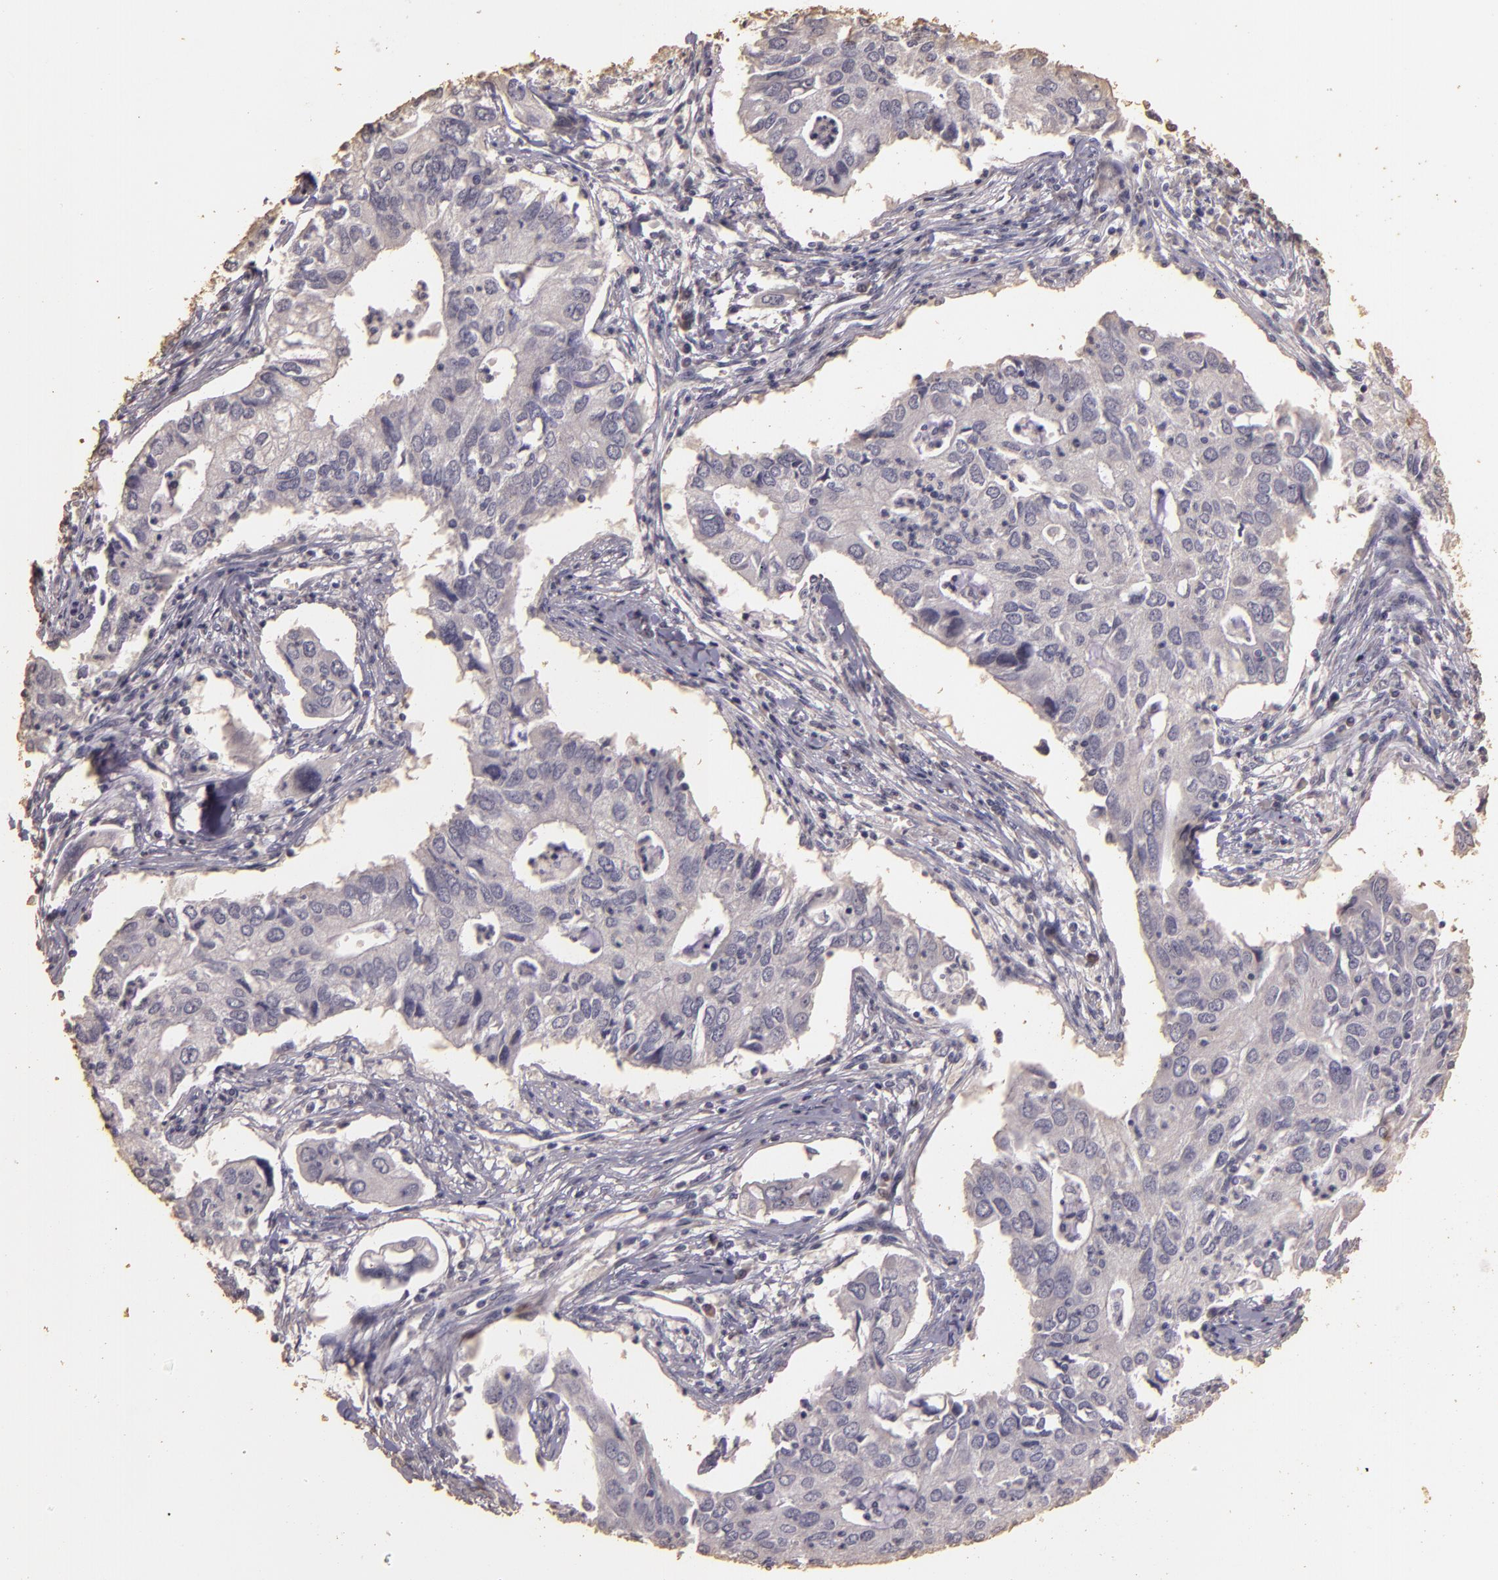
{"staining": {"intensity": "negative", "quantity": "none", "location": "none"}, "tissue": "lung cancer", "cell_type": "Tumor cells", "image_type": "cancer", "snomed": [{"axis": "morphology", "description": "Adenocarcinoma, NOS"}, {"axis": "topography", "description": "Lung"}], "caption": "This is an immunohistochemistry image of lung cancer (adenocarcinoma). There is no staining in tumor cells.", "gene": "BCL2L13", "patient": {"sex": "male", "age": 48}}